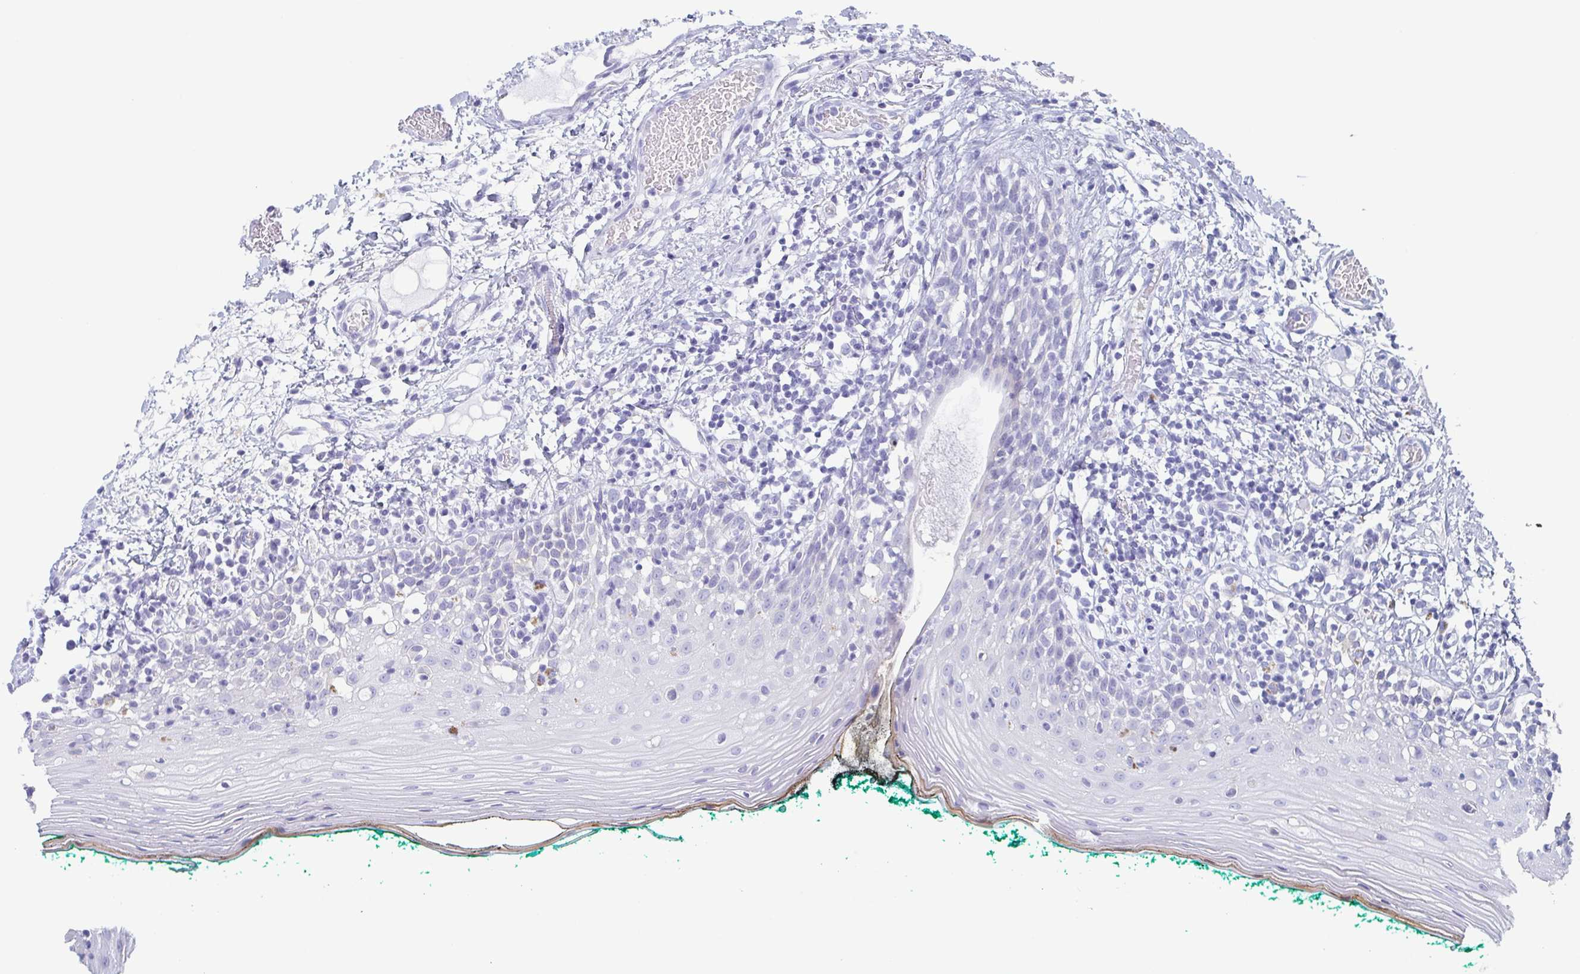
{"staining": {"intensity": "negative", "quantity": "none", "location": "none"}, "tissue": "oral mucosa", "cell_type": "Squamous epithelial cells", "image_type": "normal", "snomed": [{"axis": "morphology", "description": "Normal tissue, NOS"}, {"axis": "topography", "description": "Oral tissue"}], "caption": "The immunohistochemistry image has no significant staining in squamous epithelial cells of oral mucosa.", "gene": "TAGLN3", "patient": {"sex": "female", "age": 83}}